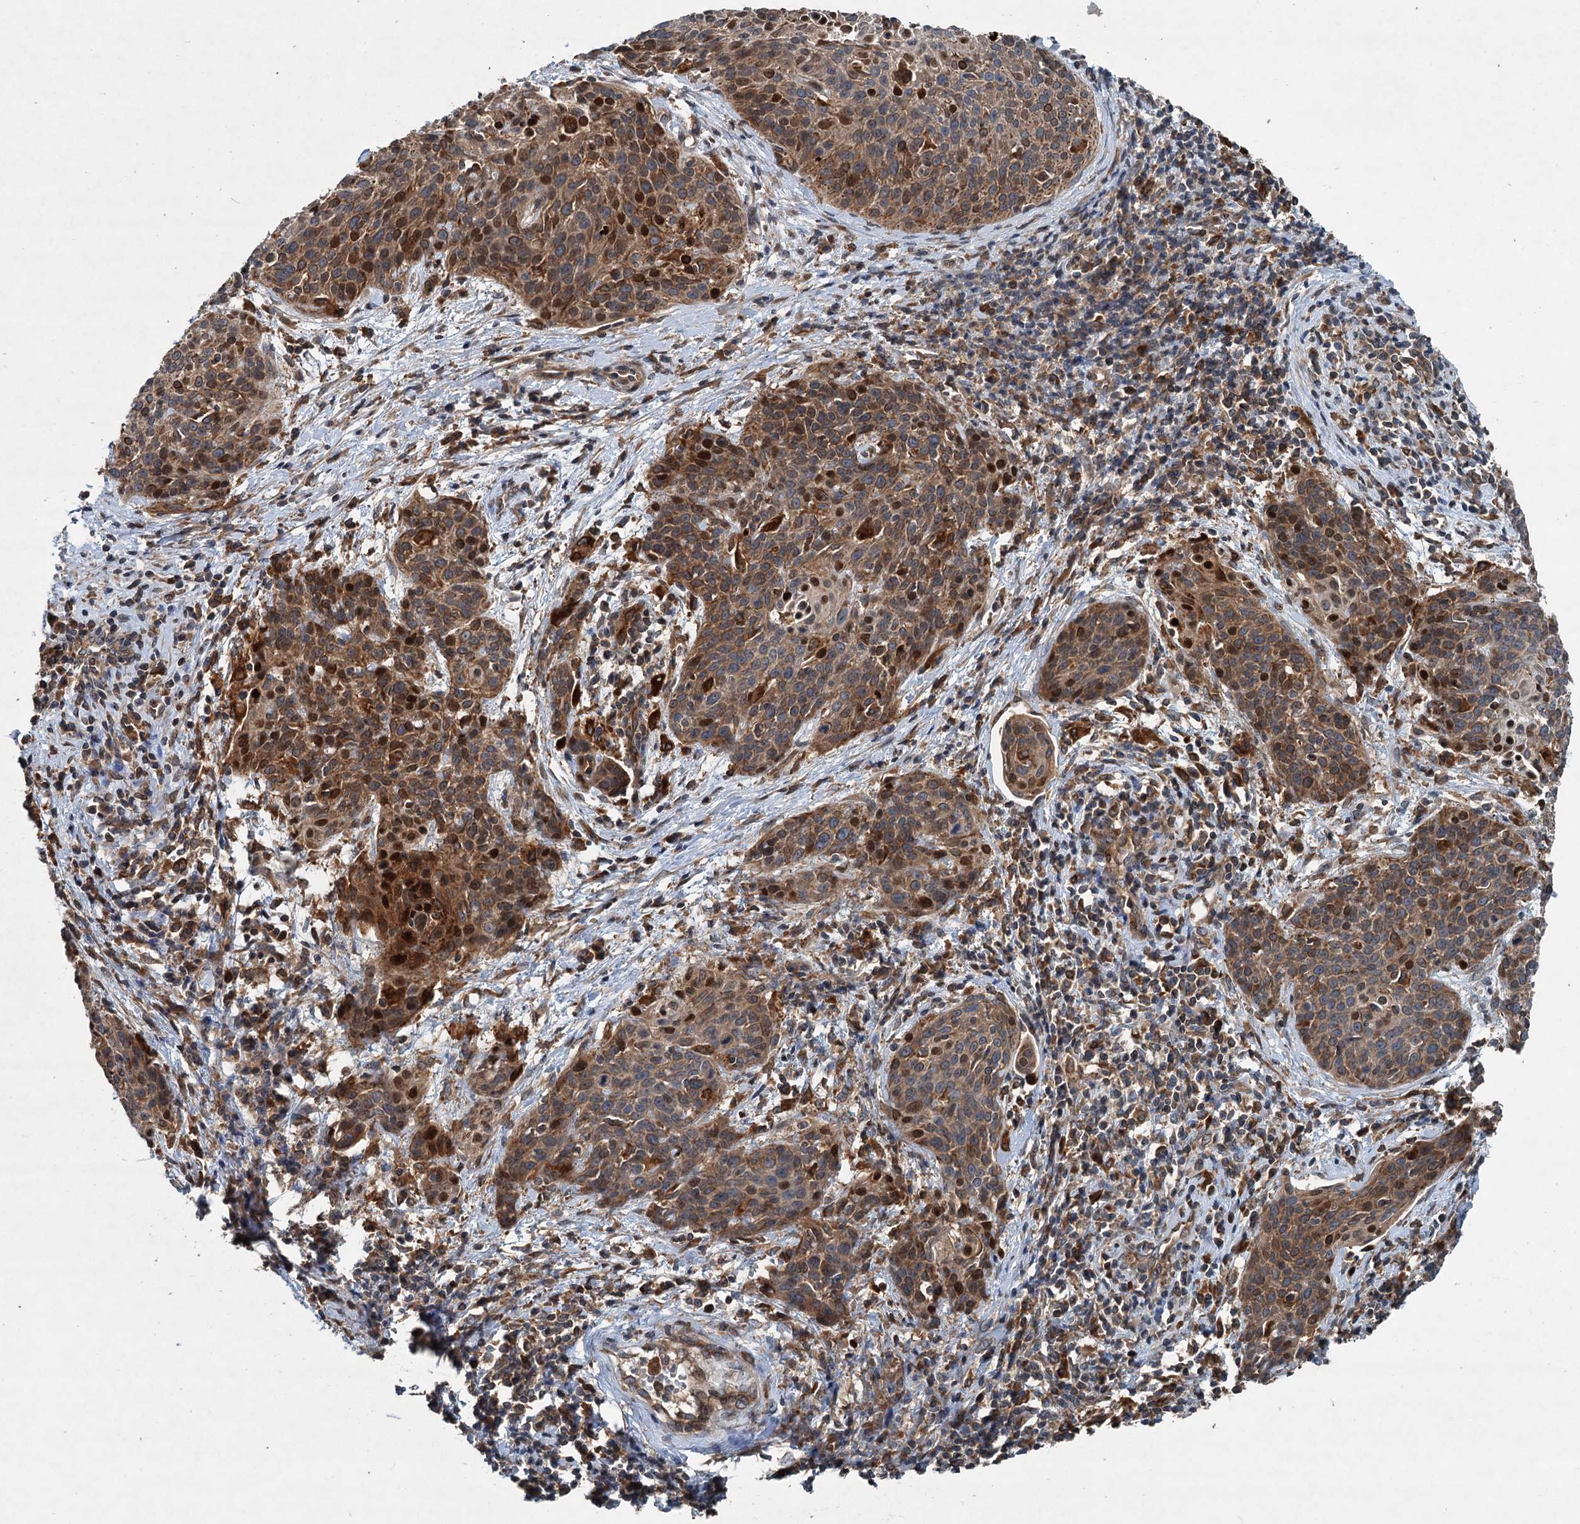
{"staining": {"intensity": "moderate", "quantity": "25%-75%", "location": "cytoplasmic/membranous,nuclear"}, "tissue": "cervical cancer", "cell_type": "Tumor cells", "image_type": "cancer", "snomed": [{"axis": "morphology", "description": "Squamous cell carcinoma, NOS"}, {"axis": "topography", "description": "Cervix"}], "caption": "IHC staining of cervical cancer, which demonstrates medium levels of moderate cytoplasmic/membranous and nuclear expression in about 25%-75% of tumor cells indicating moderate cytoplasmic/membranous and nuclear protein positivity. The staining was performed using DAB (brown) for protein detection and nuclei were counterstained in hematoxylin (blue).", "gene": "TAPBPL", "patient": {"sex": "female", "age": 38}}